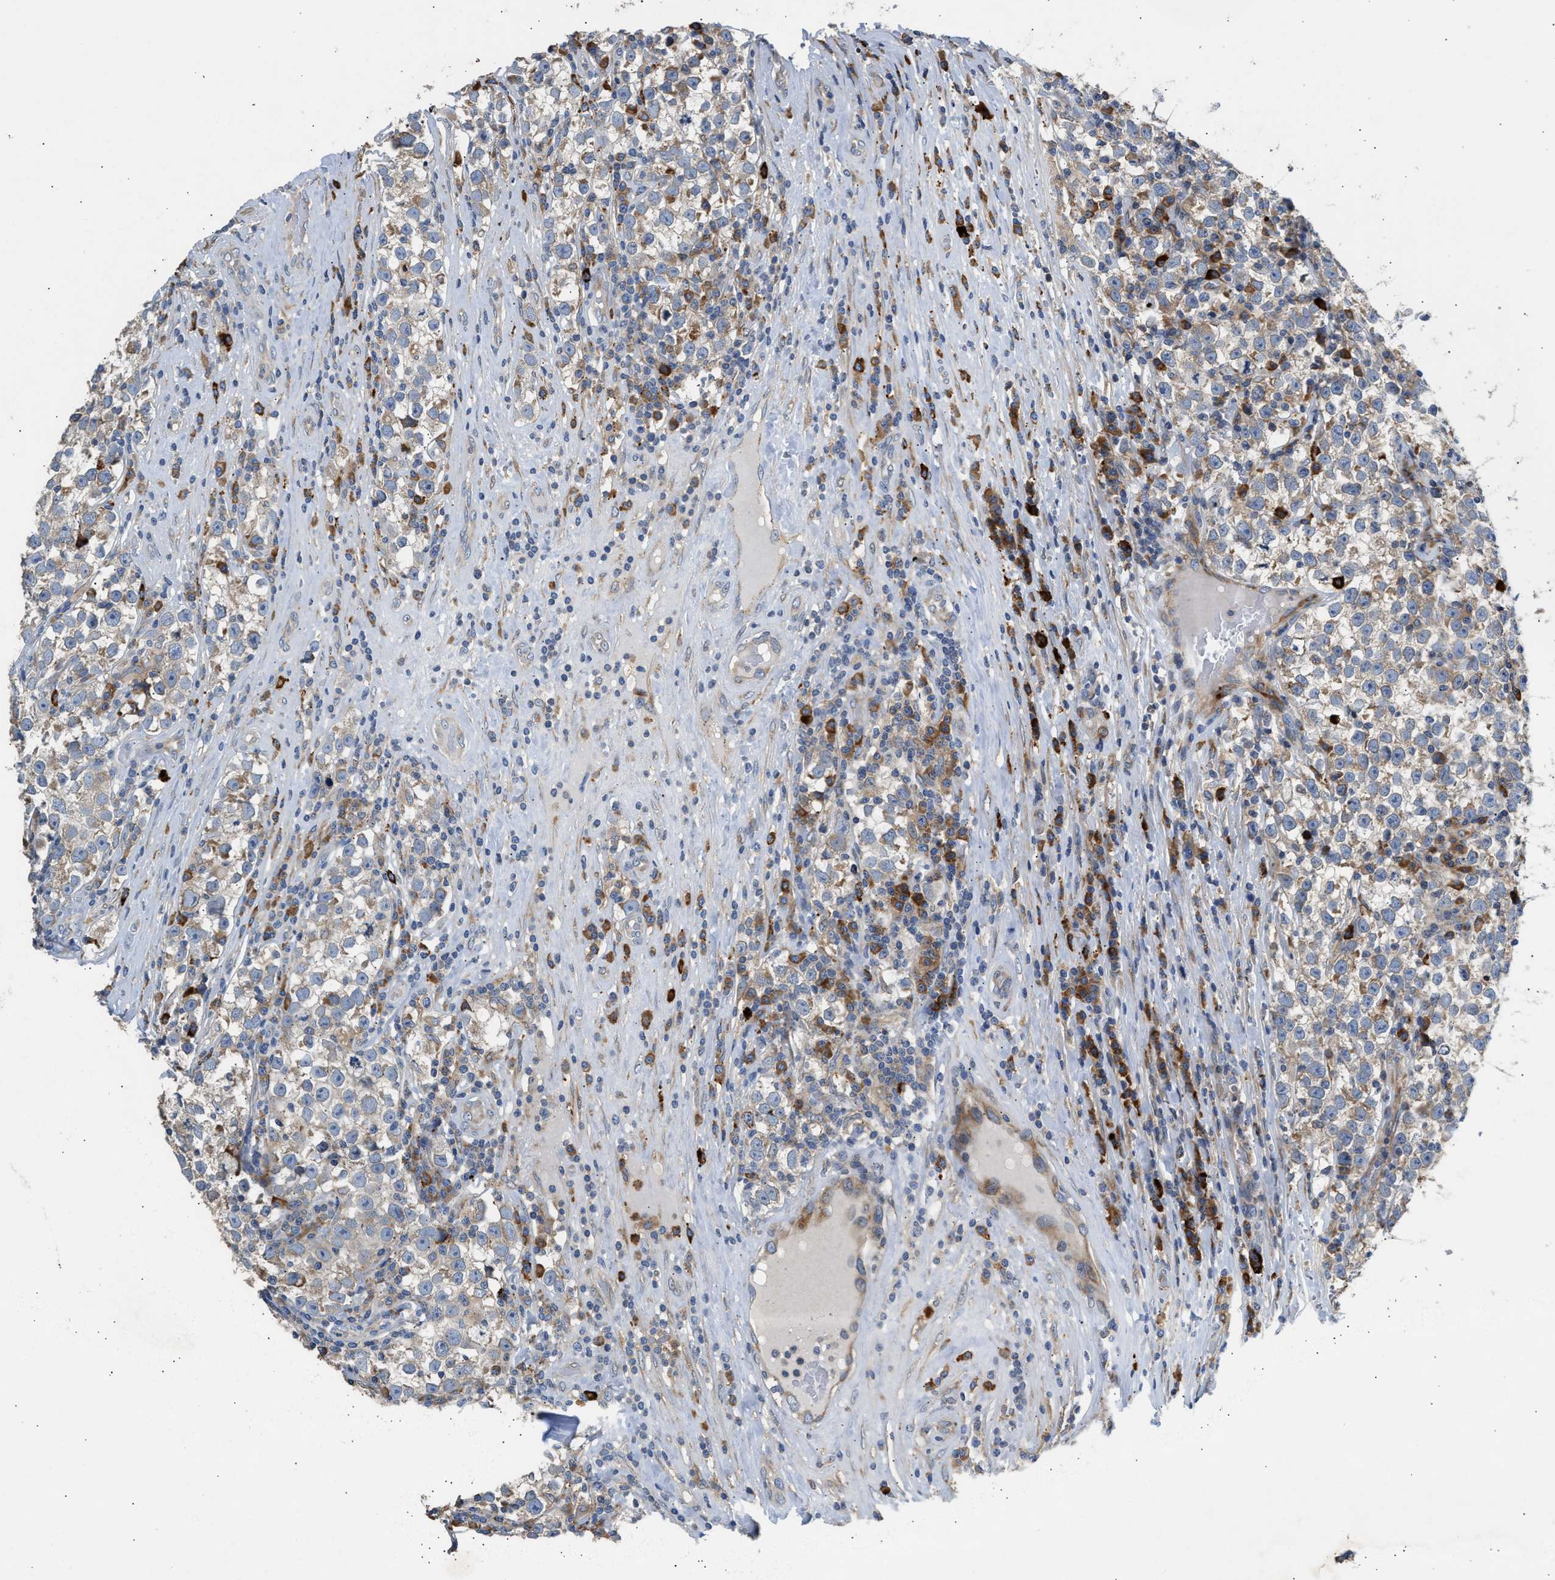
{"staining": {"intensity": "weak", "quantity": "25%-75%", "location": "cytoplasmic/membranous"}, "tissue": "testis cancer", "cell_type": "Tumor cells", "image_type": "cancer", "snomed": [{"axis": "morphology", "description": "Normal tissue, NOS"}, {"axis": "morphology", "description": "Seminoma, NOS"}, {"axis": "topography", "description": "Testis"}], "caption": "A high-resolution image shows immunohistochemistry (IHC) staining of testis cancer, which demonstrates weak cytoplasmic/membranous staining in approximately 25%-75% of tumor cells.", "gene": "AMZ1", "patient": {"sex": "male", "age": 43}}